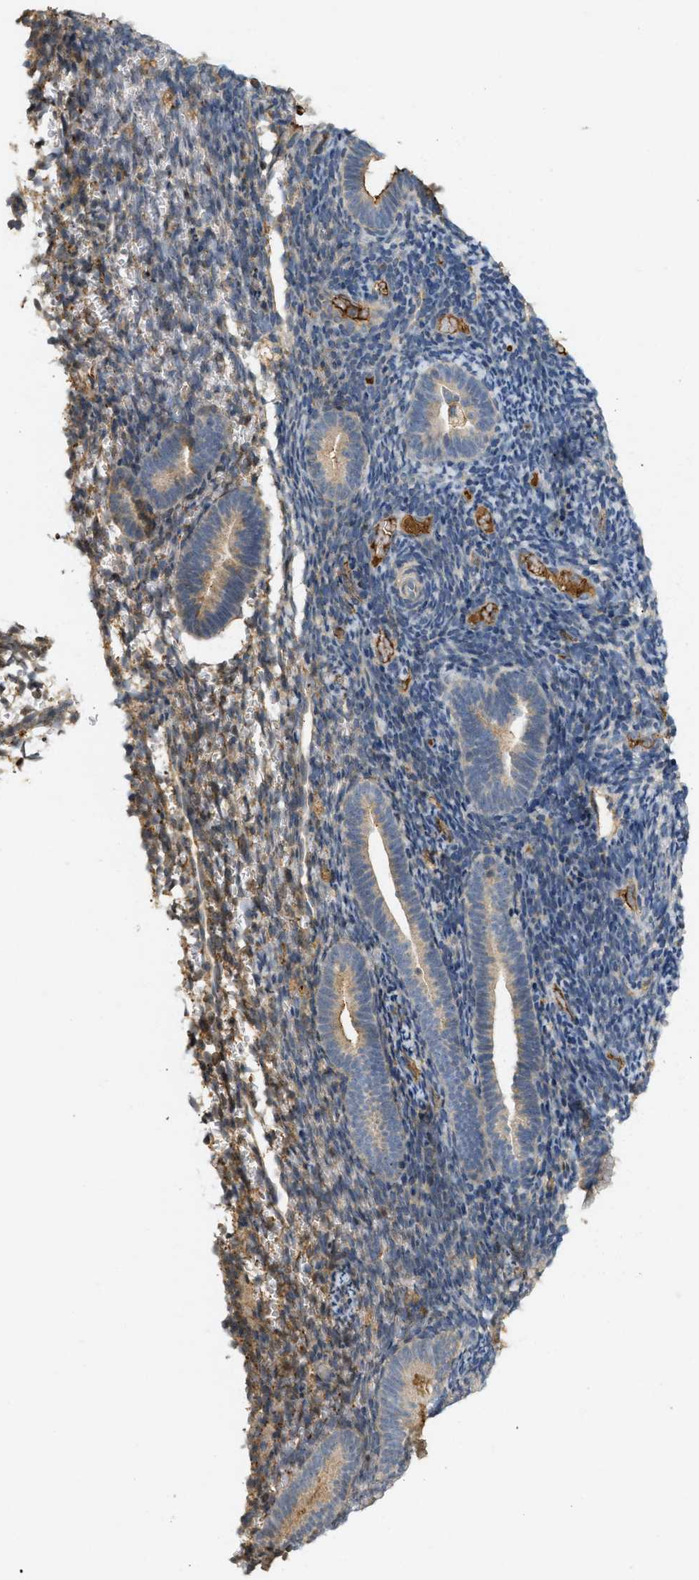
{"staining": {"intensity": "negative", "quantity": "none", "location": "none"}, "tissue": "endometrium", "cell_type": "Cells in endometrial stroma", "image_type": "normal", "snomed": [{"axis": "morphology", "description": "Normal tissue, NOS"}, {"axis": "topography", "description": "Endometrium"}], "caption": "Immunohistochemistry of unremarkable human endometrium demonstrates no expression in cells in endometrial stroma. (DAB (3,3'-diaminobenzidine) IHC, high magnification).", "gene": "F8", "patient": {"sex": "female", "age": 51}}